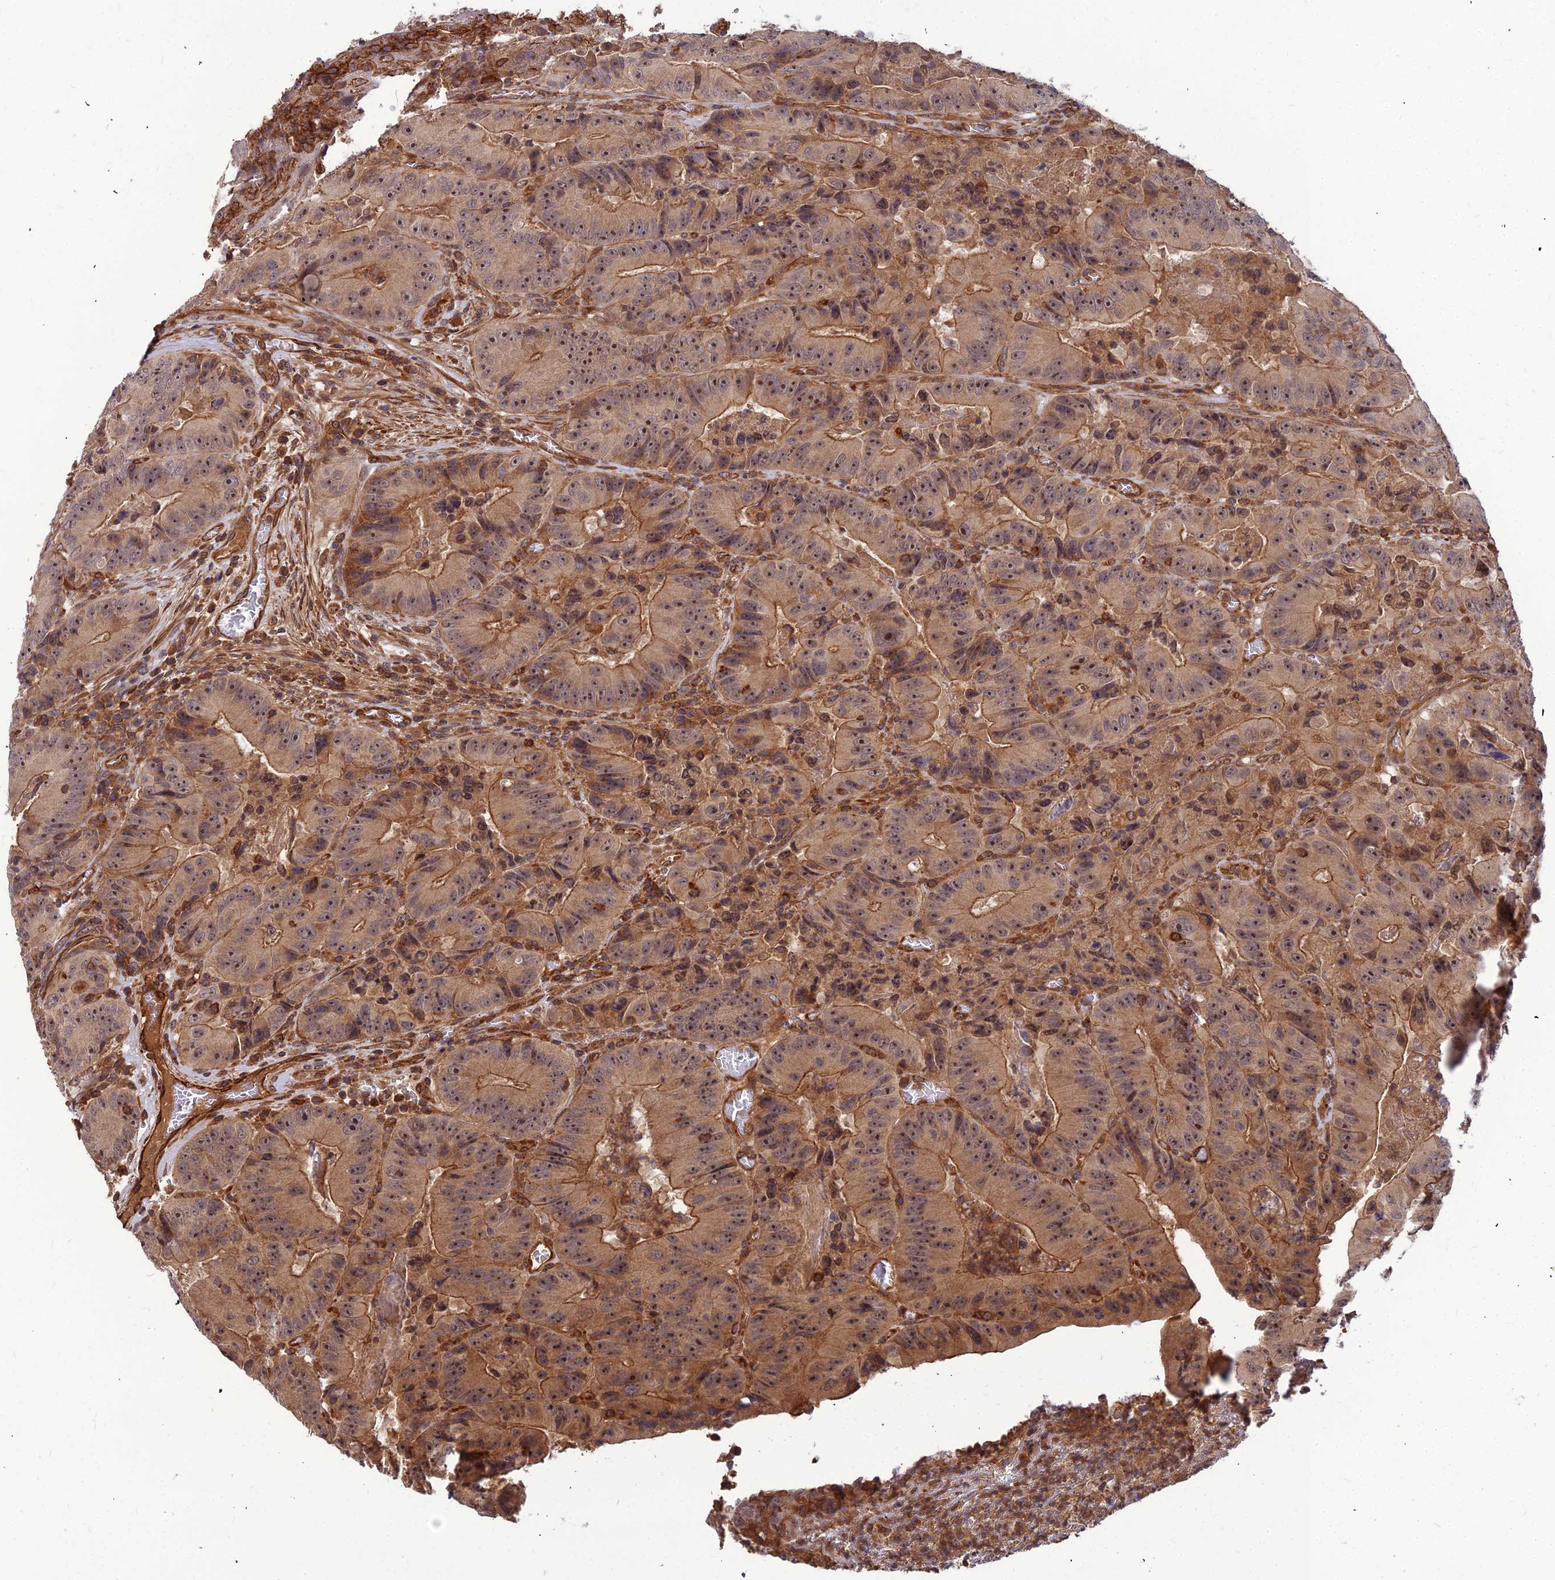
{"staining": {"intensity": "moderate", "quantity": ">75%", "location": "cytoplasmic/membranous,nuclear"}, "tissue": "colorectal cancer", "cell_type": "Tumor cells", "image_type": "cancer", "snomed": [{"axis": "morphology", "description": "Adenocarcinoma, NOS"}, {"axis": "topography", "description": "Colon"}], "caption": "Colorectal cancer (adenocarcinoma) tissue shows moderate cytoplasmic/membranous and nuclear positivity in about >75% of tumor cells, visualized by immunohistochemistry. Ihc stains the protein in brown and the nuclei are stained blue.", "gene": "ZNF467", "patient": {"sex": "female", "age": 86}}